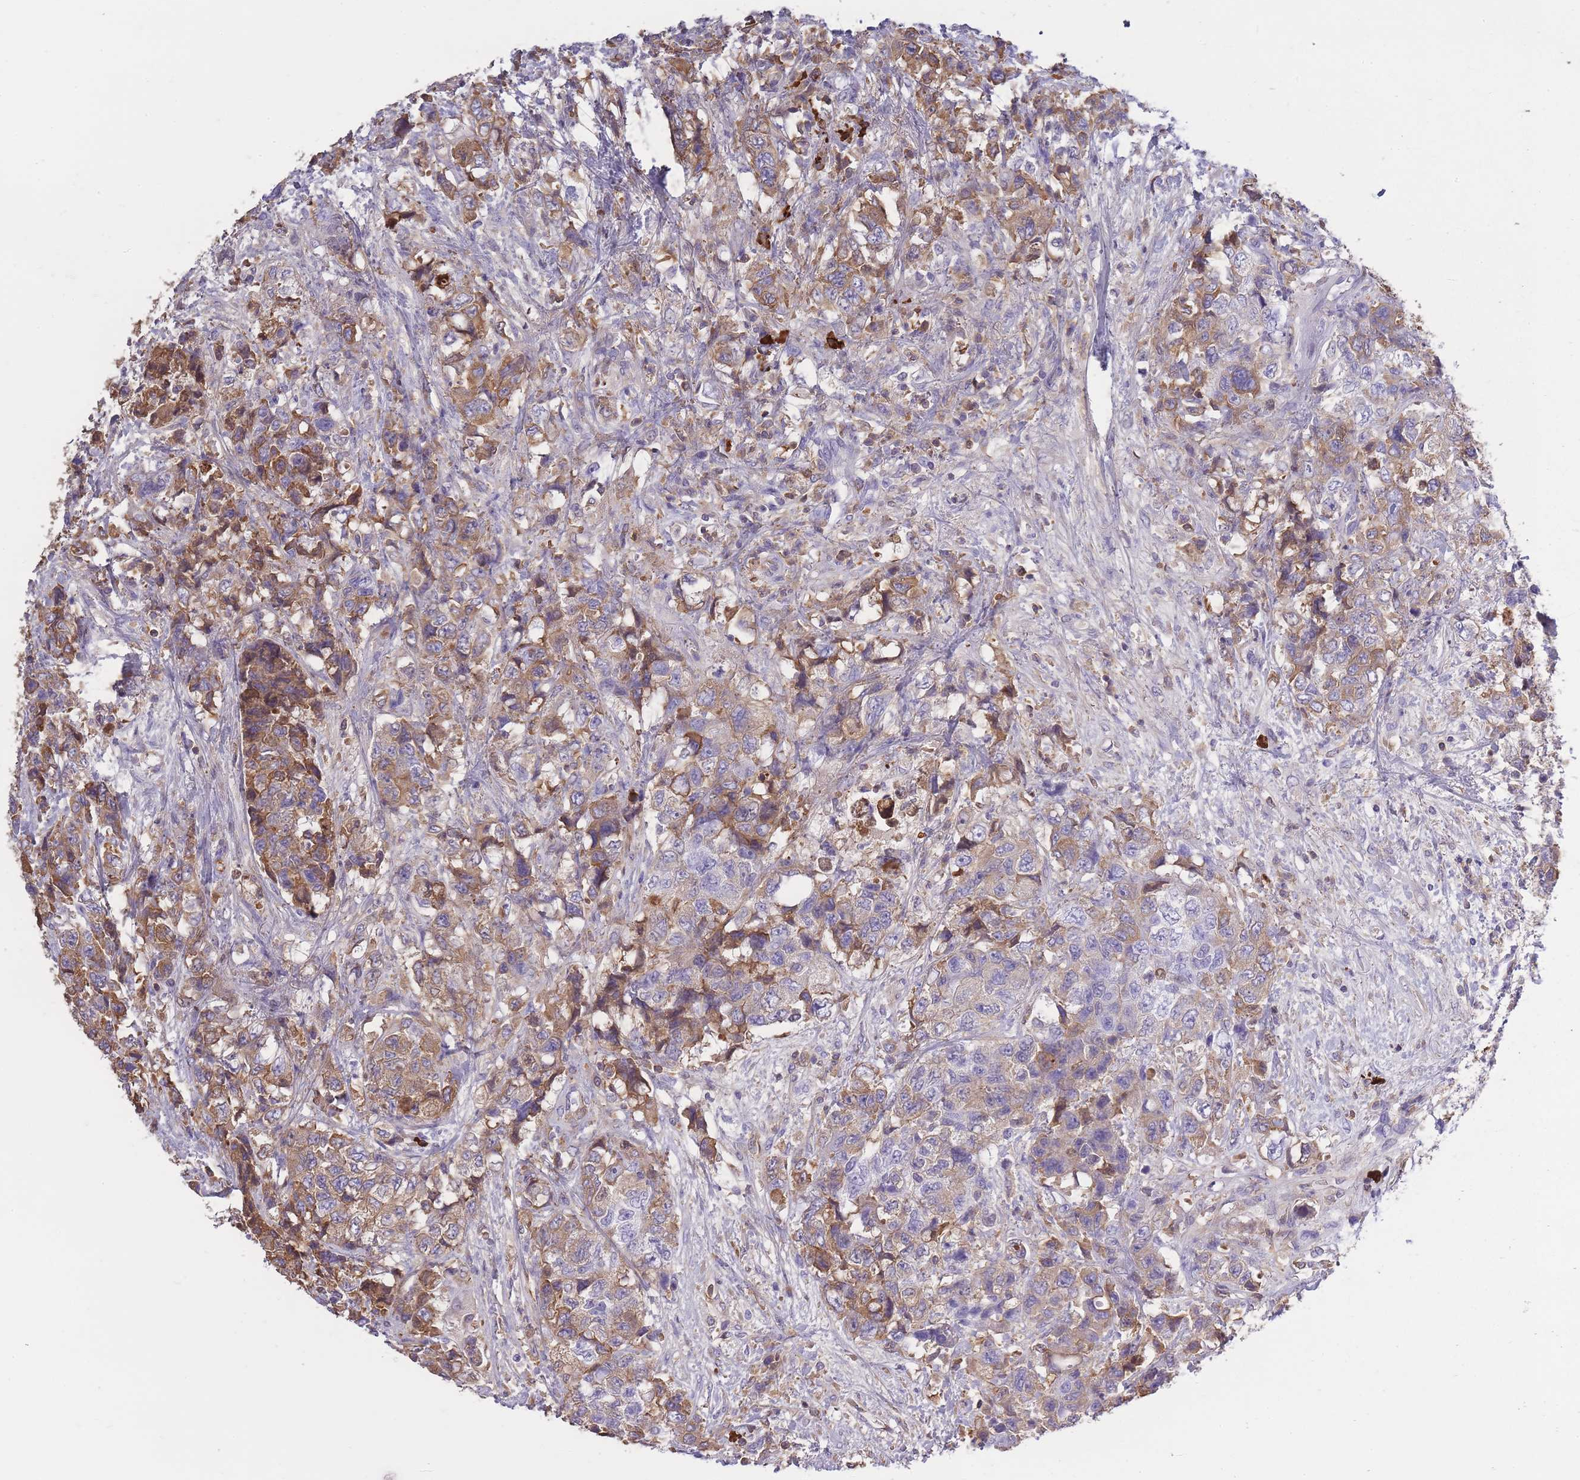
{"staining": {"intensity": "moderate", "quantity": ">75%", "location": "cytoplasmic/membranous"}, "tissue": "urothelial cancer", "cell_type": "Tumor cells", "image_type": "cancer", "snomed": [{"axis": "morphology", "description": "Urothelial carcinoma, High grade"}, {"axis": "topography", "description": "Urinary bladder"}], "caption": "Urothelial carcinoma (high-grade) stained for a protein (brown) demonstrates moderate cytoplasmic/membranous positive staining in approximately >75% of tumor cells.", "gene": "IGKV1D-42", "patient": {"sex": "female", "age": 78}}